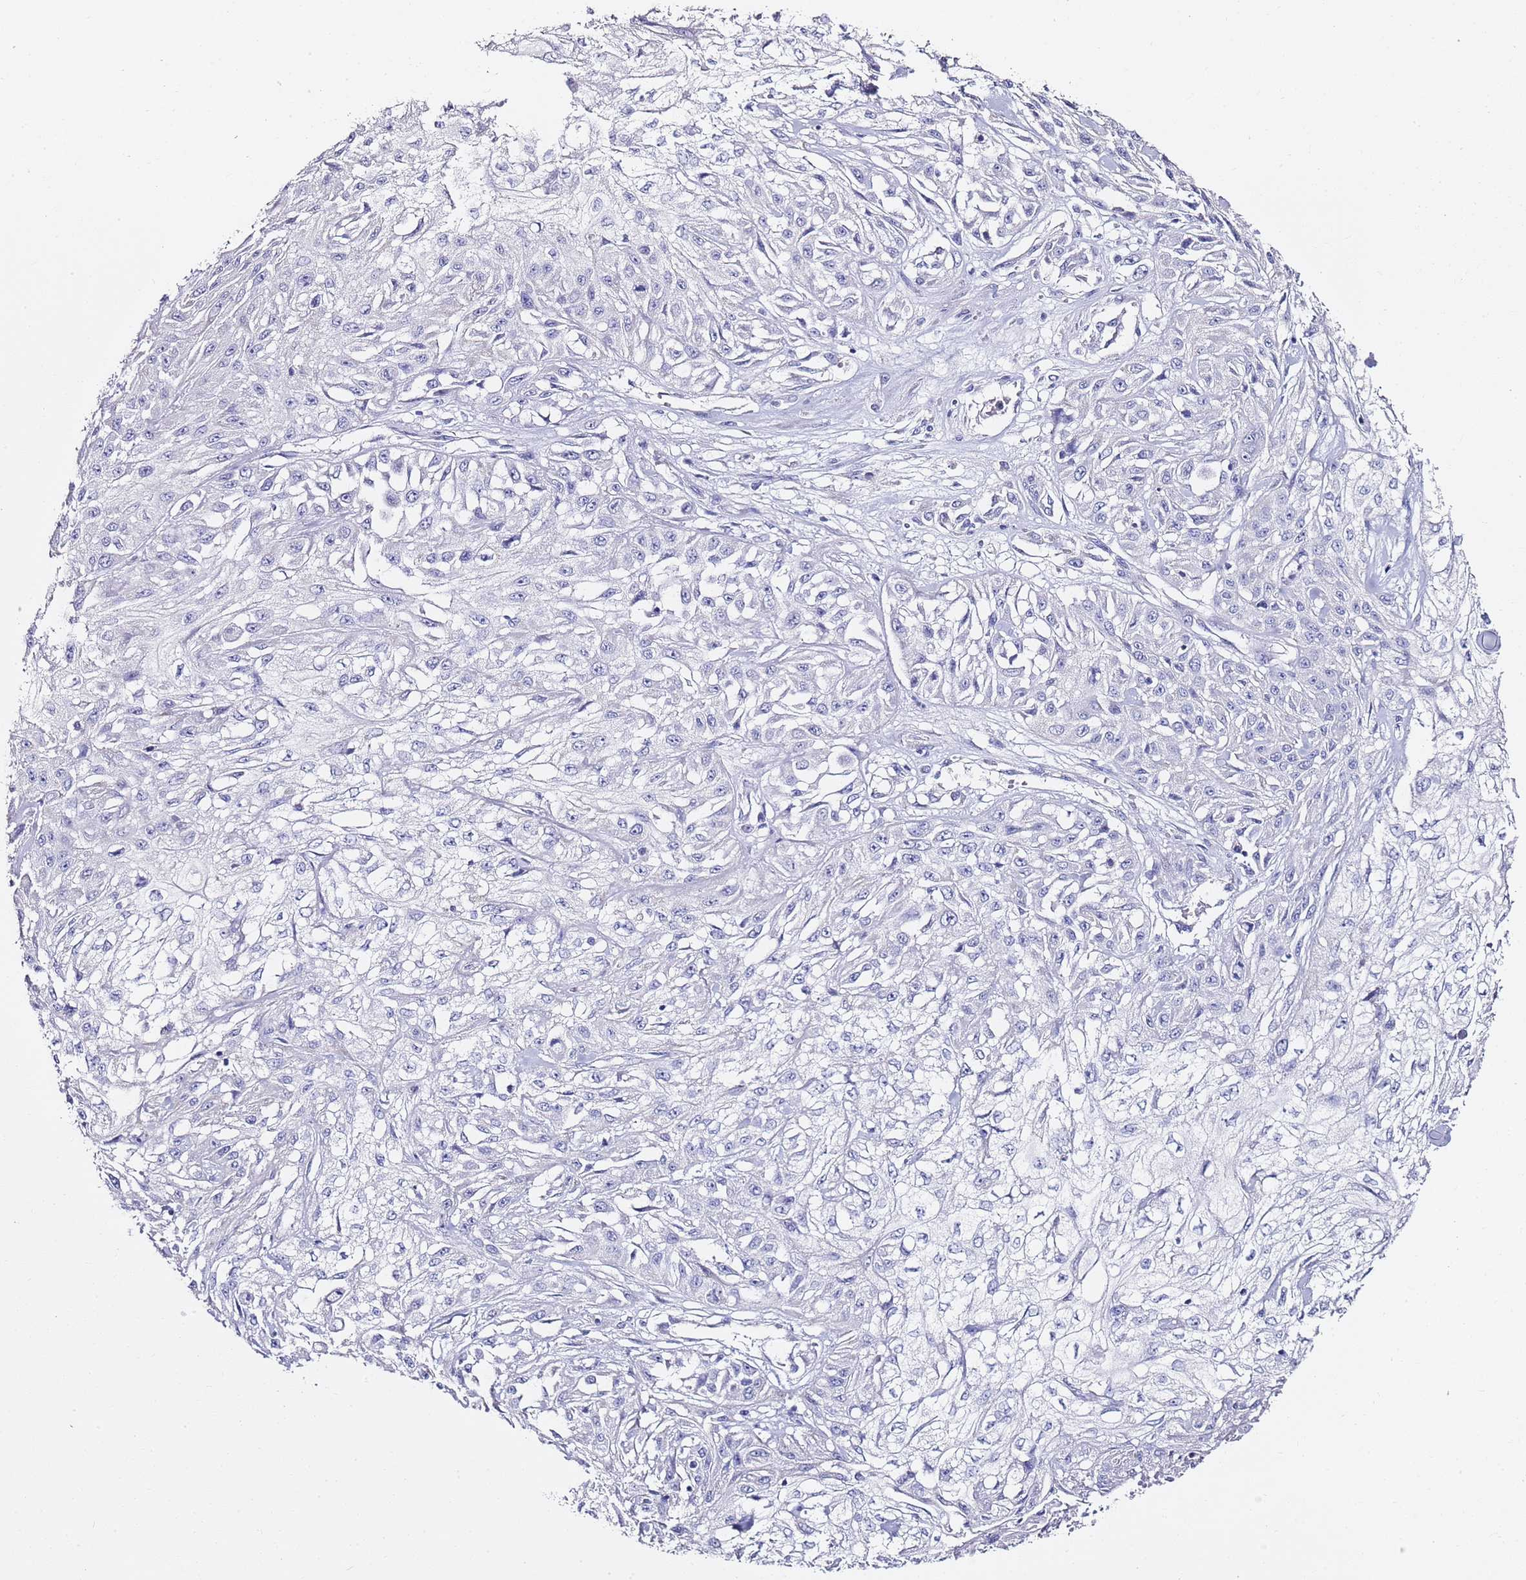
{"staining": {"intensity": "negative", "quantity": "none", "location": "none"}, "tissue": "skin cancer", "cell_type": "Tumor cells", "image_type": "cancer", "snomed": [{"axis": "morphology", "description": "Squamous cell carcinoma, NOS"}, {"axis": "morphology", "description": "Squamous cell carcinoma, metastatic, NOS"}, {"axis": "topography", "description": "Skin"}, {"axis": "topography", "description": "Lymph node"}], "caption": "Skin metastatic squamous cell carcinoma was stained to show a protein in brown. There is no significant positivity in tumor cells.", "gene": "MYBPC3", "patient": {"sex": "male", "age": 75}}